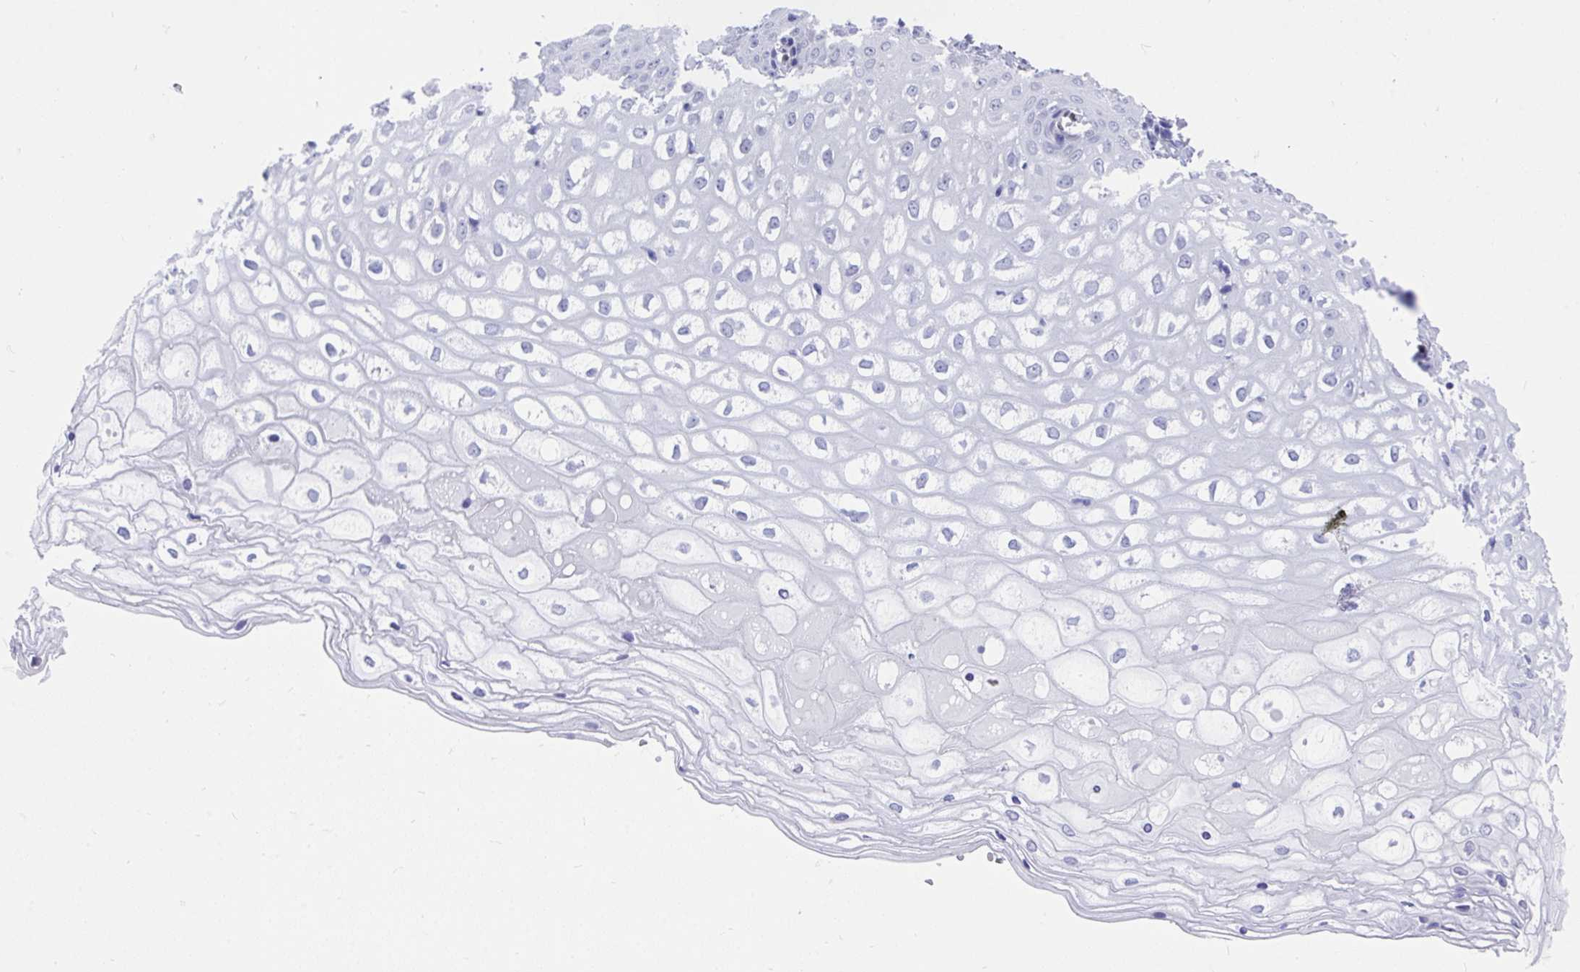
{"staining": {"intensity": "weak", "quantity": "25%-75%", "location": "cytoplasmic/membranous"}, "tissue": "cervix", "cell_type": "Glandular cells", "image_type": "normal", "snomed": [{"axis": "morphology", "description": "Normal tissue, NOS"}, {"axis": "topography", "description": "Cervix"}], "caption": "Brown immunohistochemical staining in benign human cervix shows weak cytoplasmic/membranous expression in about 25%-75% of glandular cells.", "gene": "RBPMS", "patient": {"sex": "female", "age": 36}}